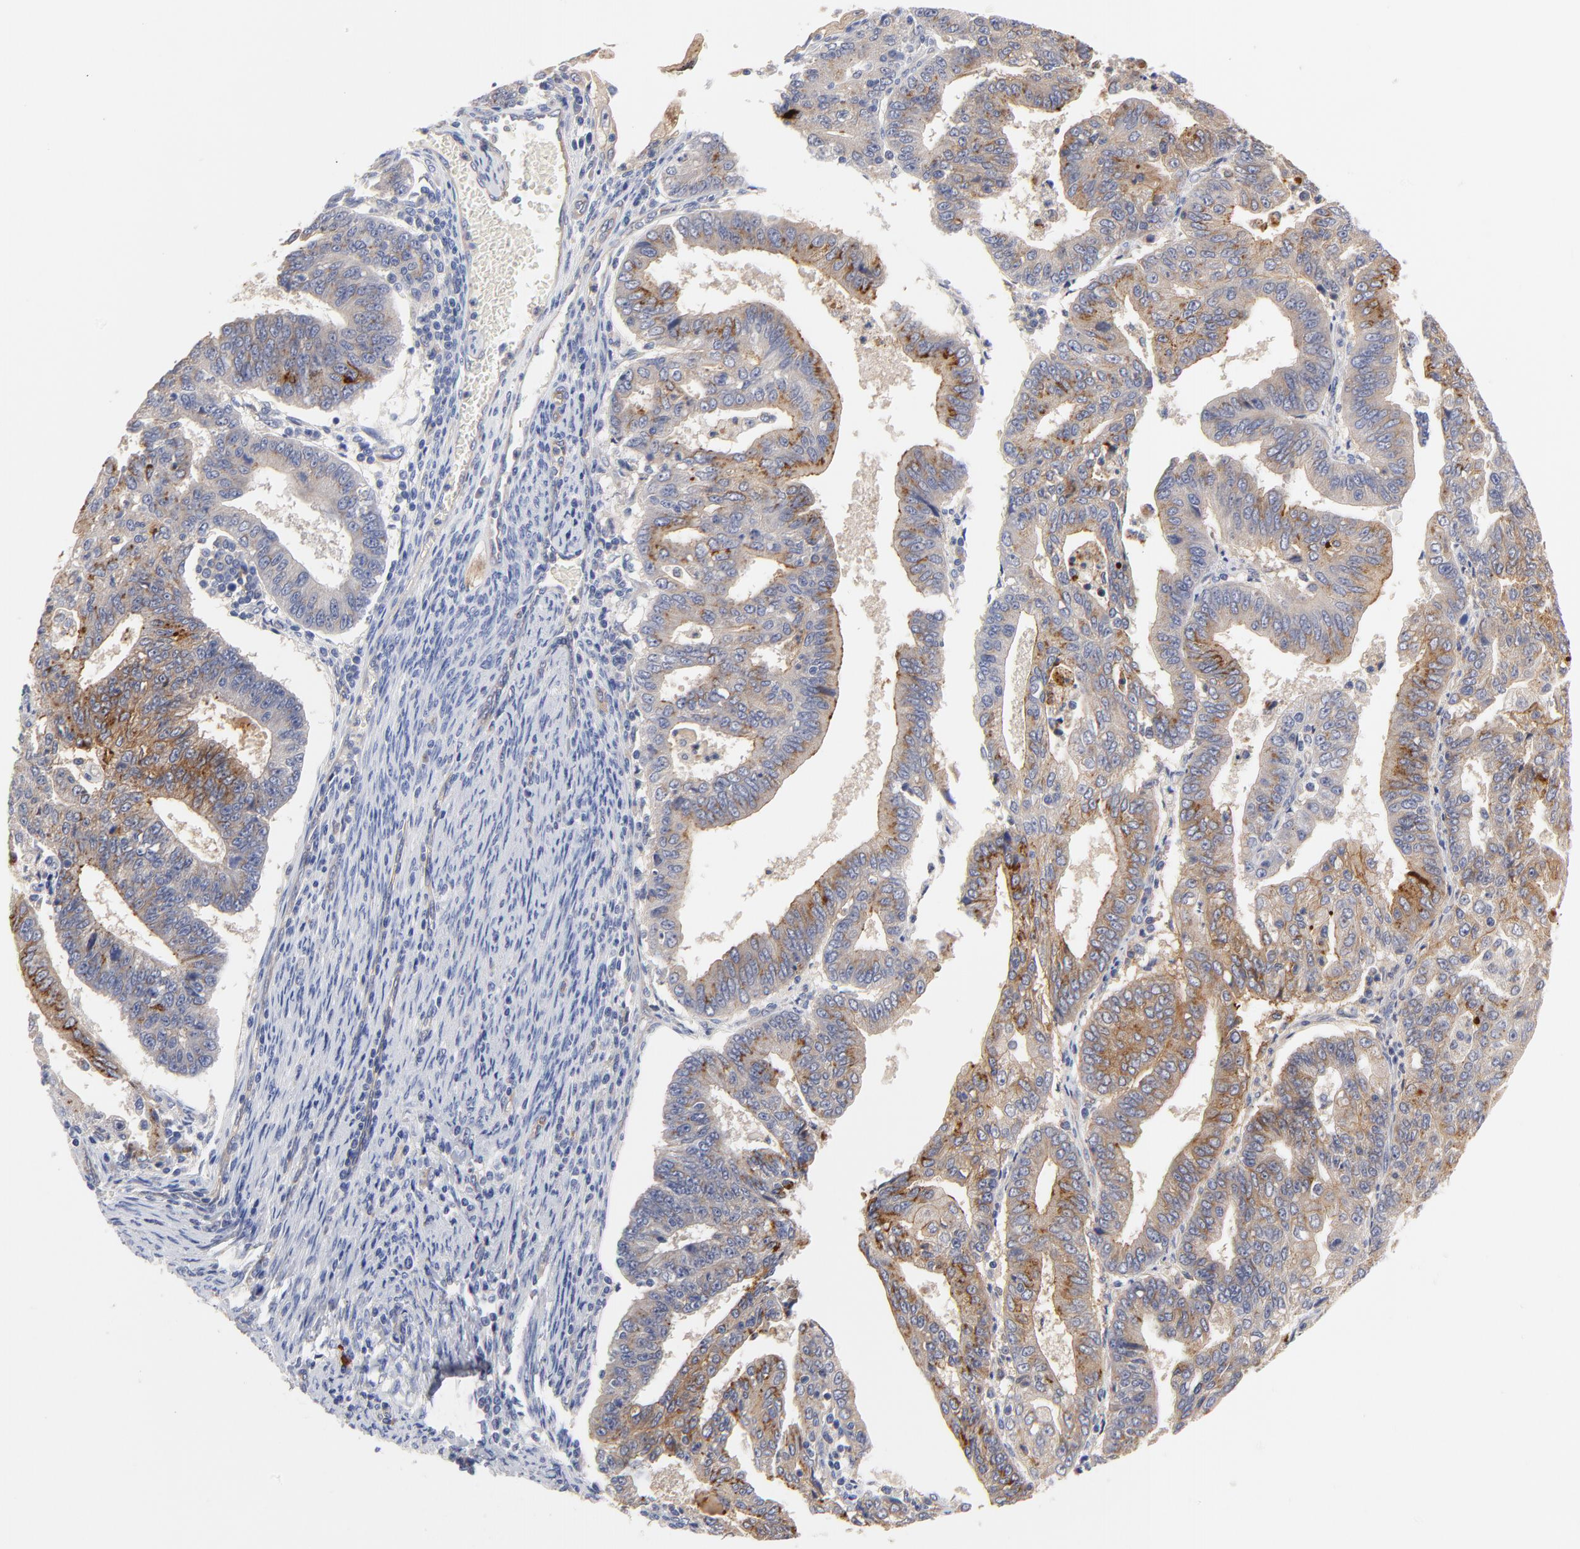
{"staining": {"intensity": "moderate", "quantity": ">75%", "location": "cytoplasmic/membranous"}, "tissue": "endometrial cancer", "cell_type": "Tumor cells", "image_type": "cancer", "snomed": [{"axis": "morphology", "description": "Adenocarcinoma, NOS"}, {"axis": "topography", "description": "Endometrium"}], "caption": "Immunohistochemical staining of endometrial cancer shows medium levels of moderate cytoplasmic/membranous protein positivity in about >75% of tumor cells.", "gene": "FBXL2", "patient": {"sex": "female", "age": 56}}